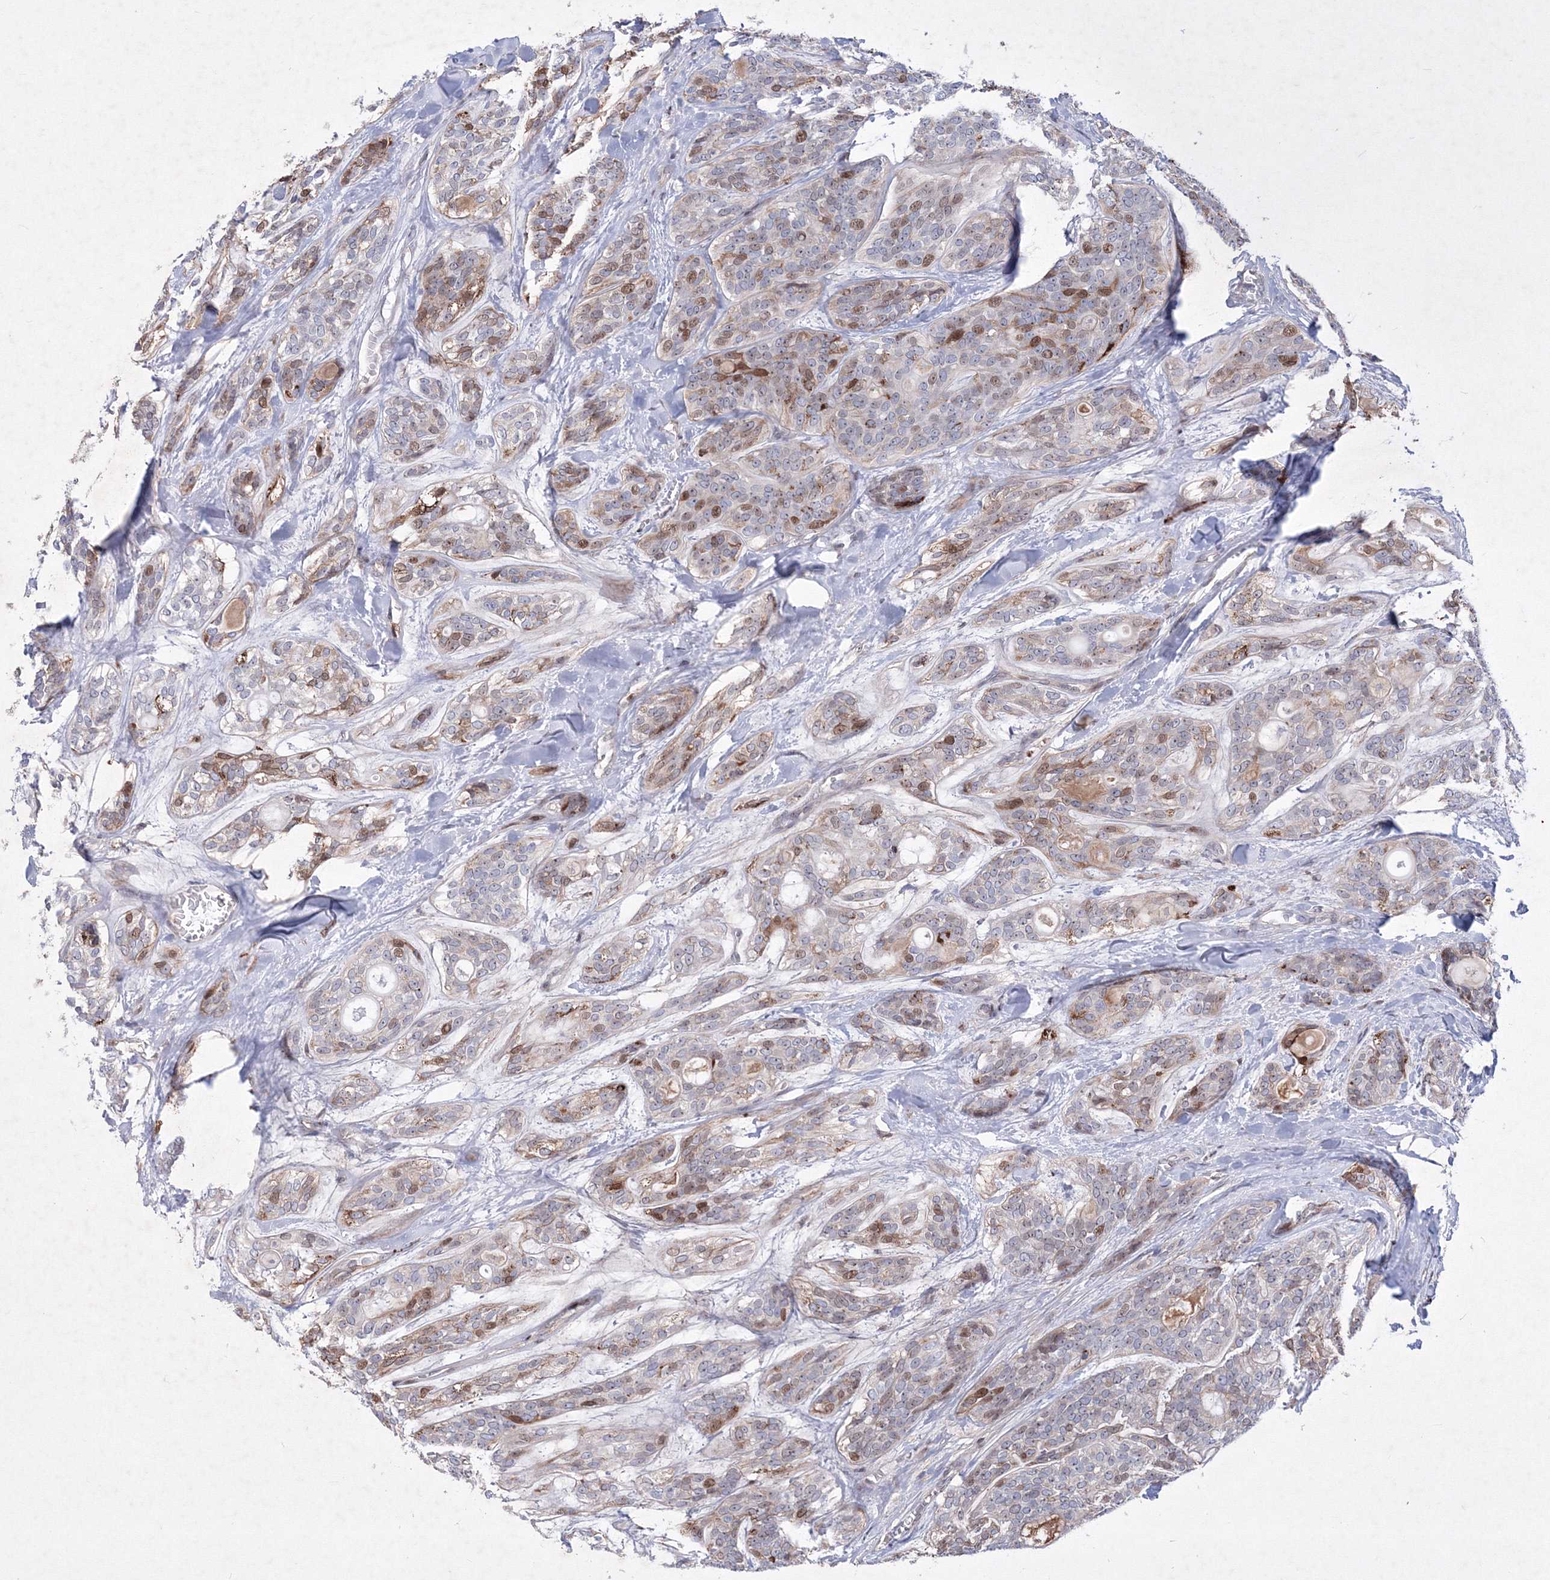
{"staining": {"intensity": "moderate", "quantity": "<25%", "location": "nuclear"}, "tissue": "head and neck cancer", "cell_type": "Tumor cells", "image_type": "cancer", "snomed": [{"axis": "morphology", "description": "Adenocarcinoma, NOS"}, {"axis": "topography", "description": "Head-Neck"}], "caption": "Adenocarcinoma (head and neck) stained with DAB (3,3'-diaminobenzidine) immunohistochemistry shows low levels of moderate nuclear staining in approximately <25% of tumor cells.", "gene": "RNPEPL1", "patient": {"sex": "male", "age": 66}}